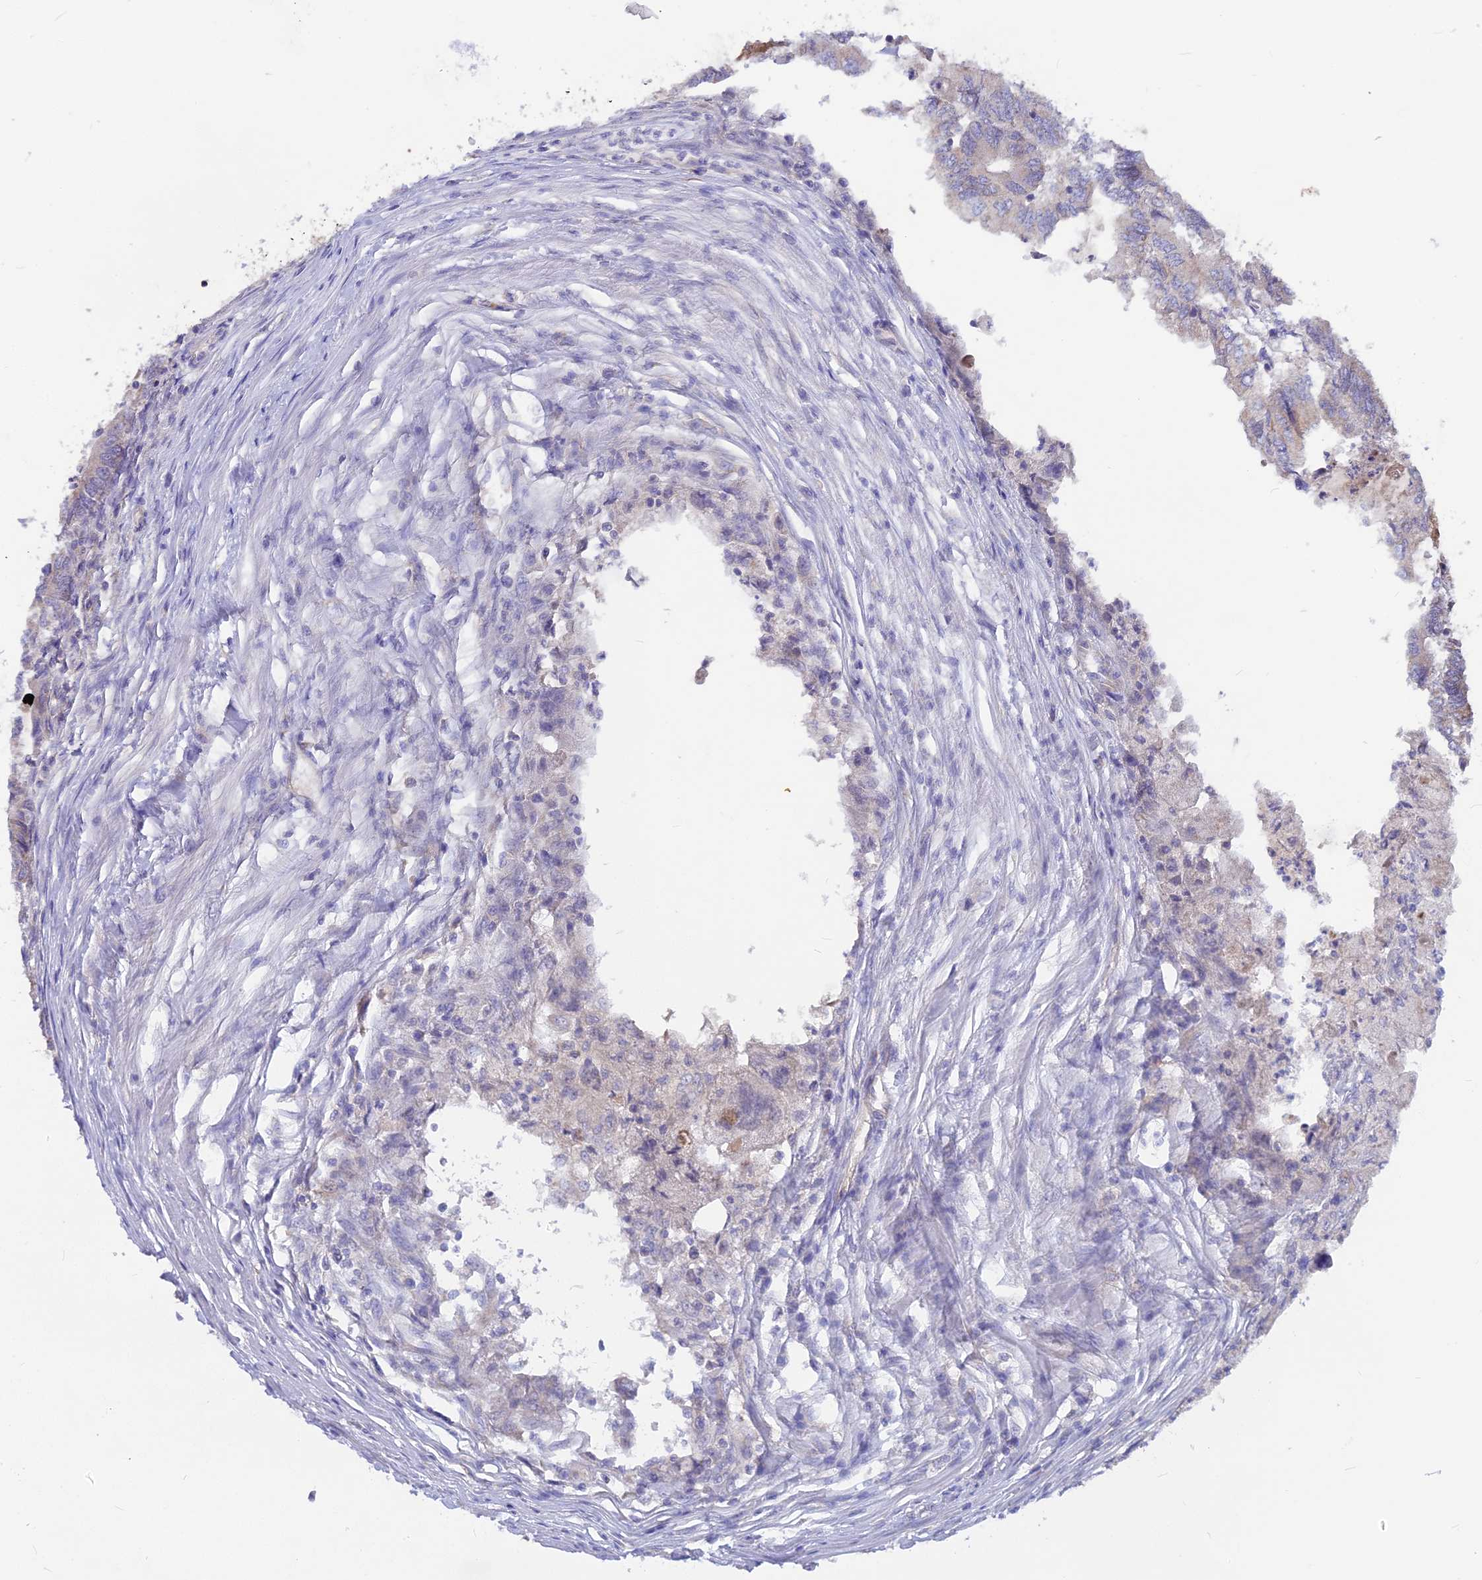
{"staining": {"intensity": "weak", "quantity": "25%-75%", "location": "cytoplasmic/membranous"}, "tissue": "colorectal cancer", "cell_type": "Tumor cells", "image_type": "cancer", "snomed": [{"axis": "morphology", "description": "Adenocarcinoma, NOS"}, {"axis": "topography", "description": "Colon"}], "caption": "Human colorectal adenocarcinoma stained with a brown dye shows weak cytoplasmic/membranous positive positivity in approximately 25%-75% of tumor cells.", "gene": "PZP", "patient": {"sex": "male", "age": 85}}